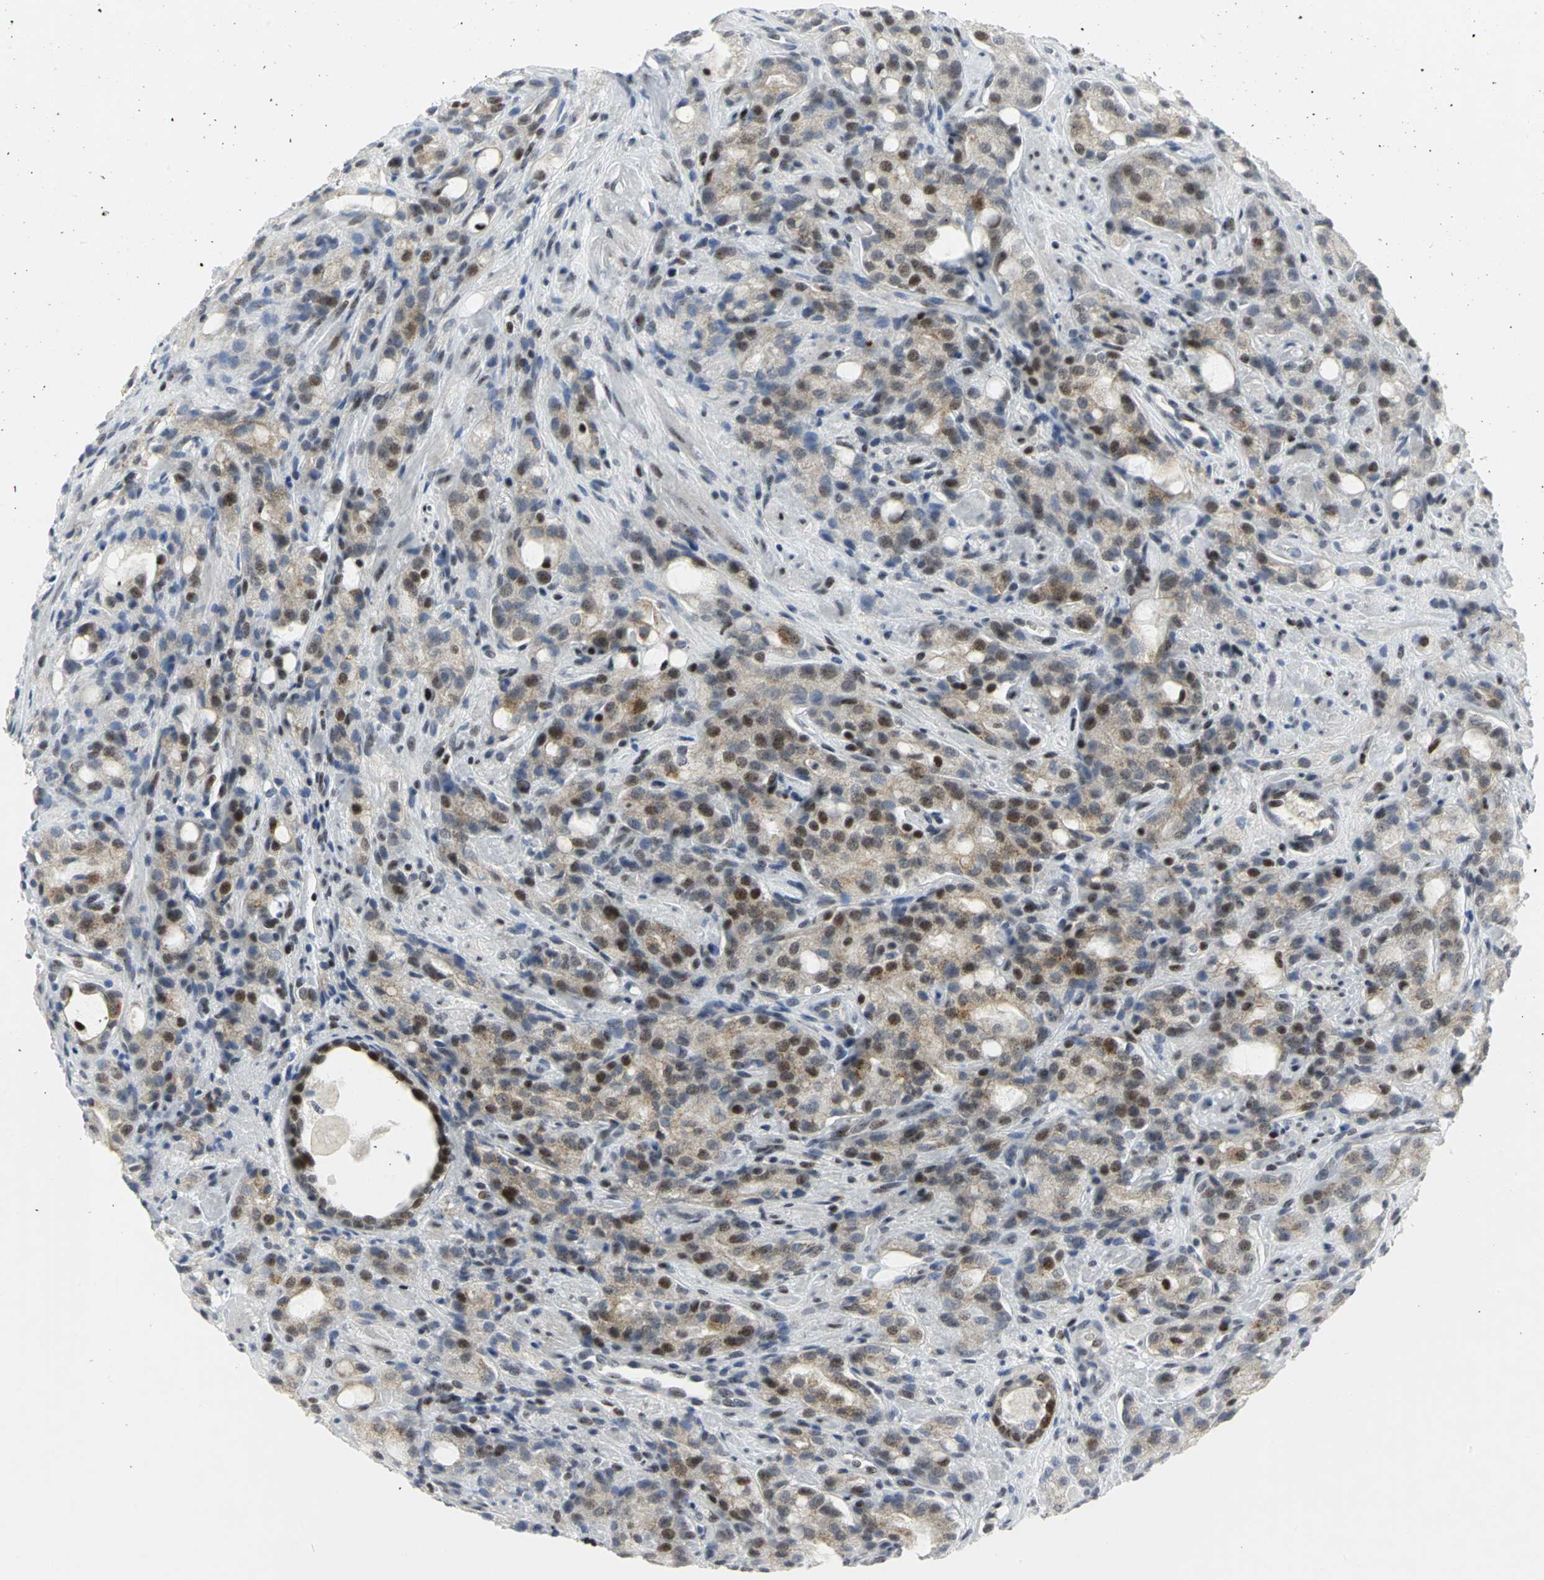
{"staining": {"intensity": "moderate", "quantity": "25%-75%", "location": "nuclear"}, "tissue": "prostate cancer", "cell_type": "Tumor cells", "image_type": "cancer", "snomed": [{"axis": "morphology", "description": "Adenocarcinoma, High grade"}, {"axis": "topography", "description": "Prostate"}], "caption": "The image demonstrates staining of adenocarcinoma (high-grade) (prostate), revealing moderate nuclear protein expression (brown color) within tumor cells. The protein of interest is shown in brown color, while the nuclei are stained blue.", "gene": "RPA1", "patient": {"sex": "male", "age": 72}}